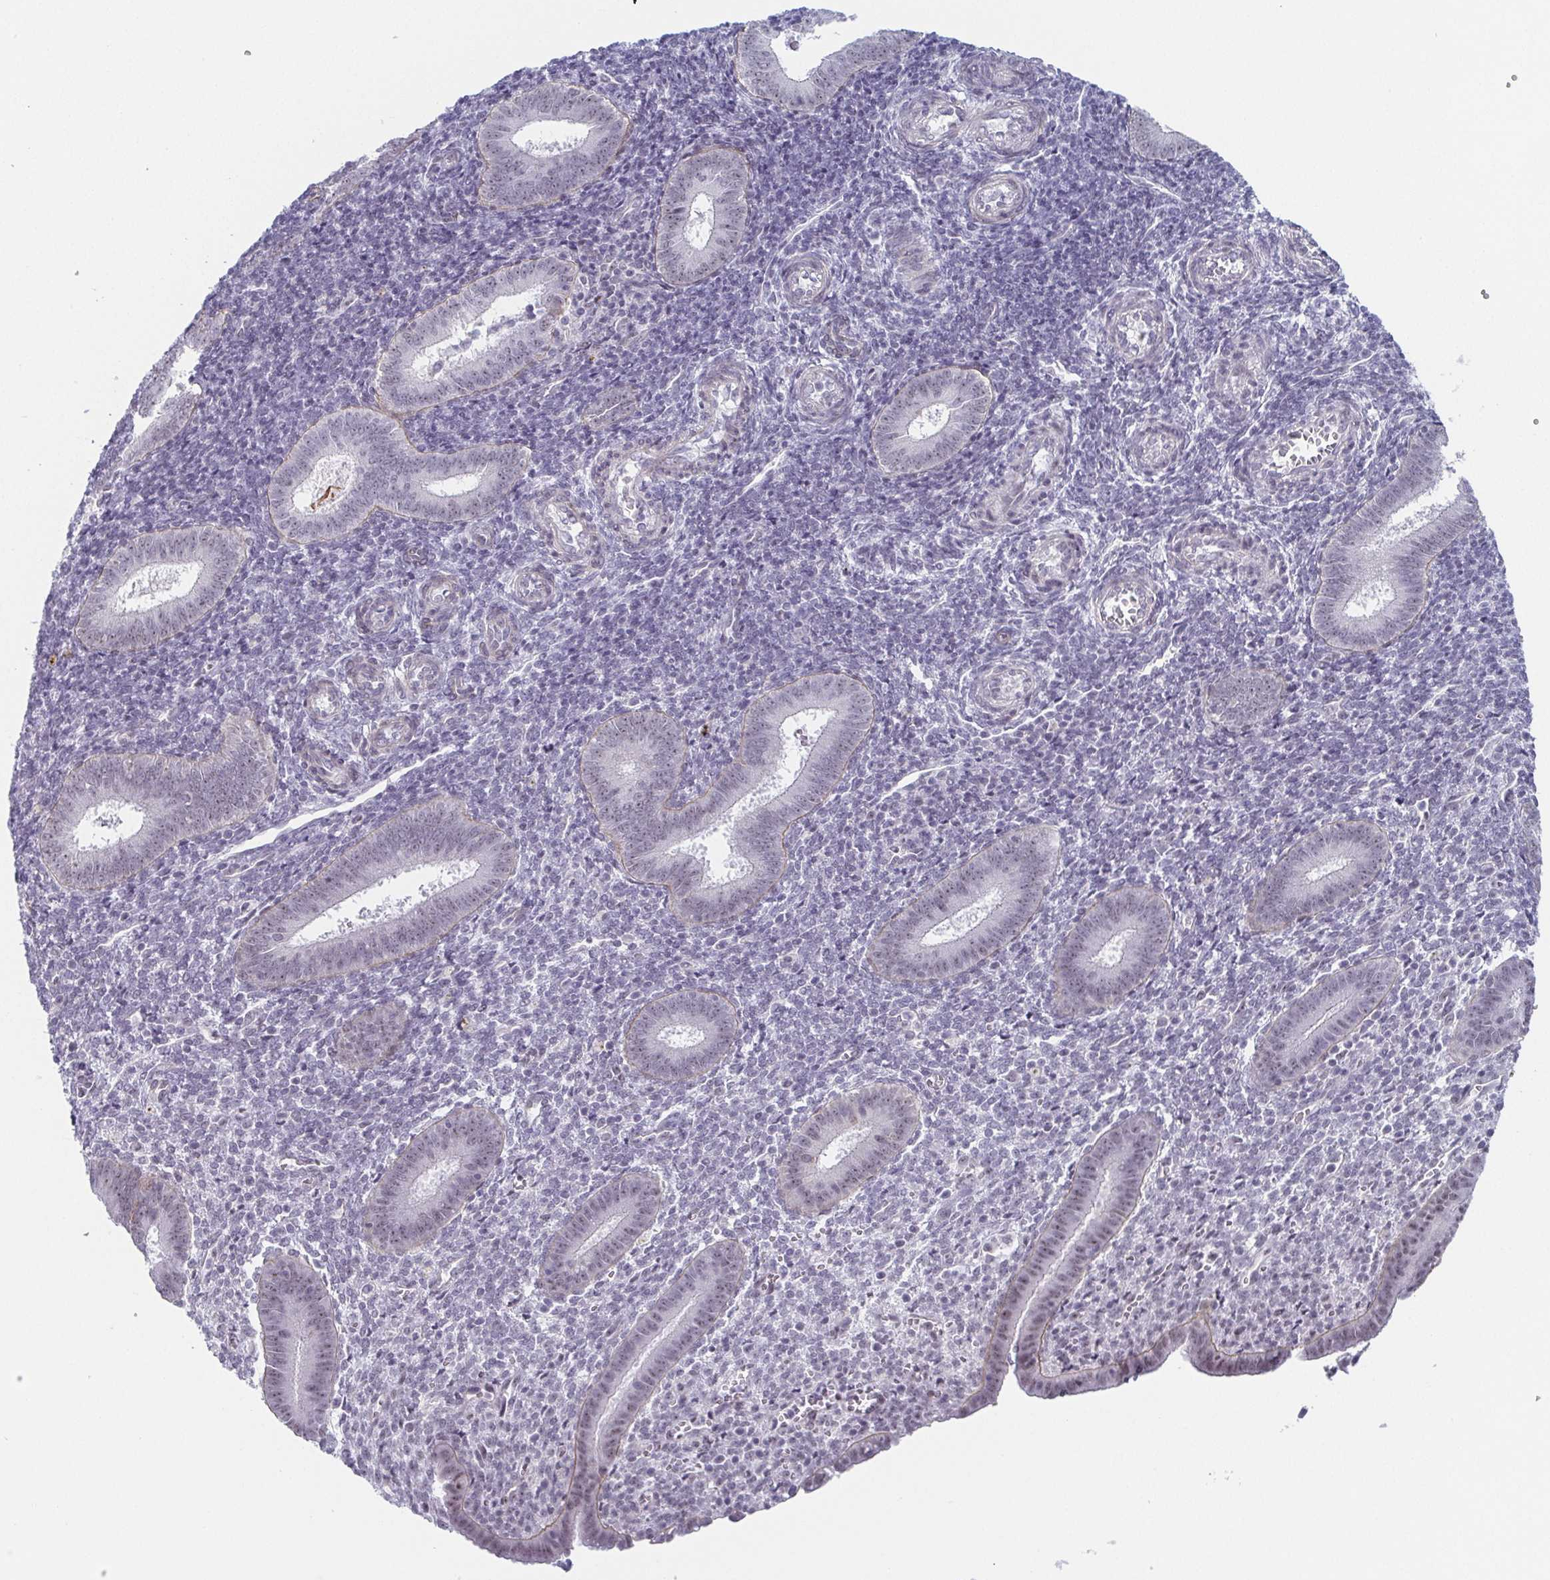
{"staining": {"intensity": "negative", "quantity": "none", "location": "none"}, "tissue": "endometrium", "cell_type": "Cells in endometrial stroma", "image_type": "normal", "snomed": [{"axis": "morphology", "description": "Normal tissue, NOS"}, {"axis": "topography", "description": "Endometrium"}], "caption": "IHC histopathology image of unremarkable endometrium: endometrium stained with DAB shows no significant protein positivity in cells in endometrial stroma. (Brightfield microscopy of DAB (3,3'-diaminobenzidine) immunohistochemistry (IHC) at high magnification).", "gene": "EXOSC7", "patient": {"sex": "female", "age": 25}}